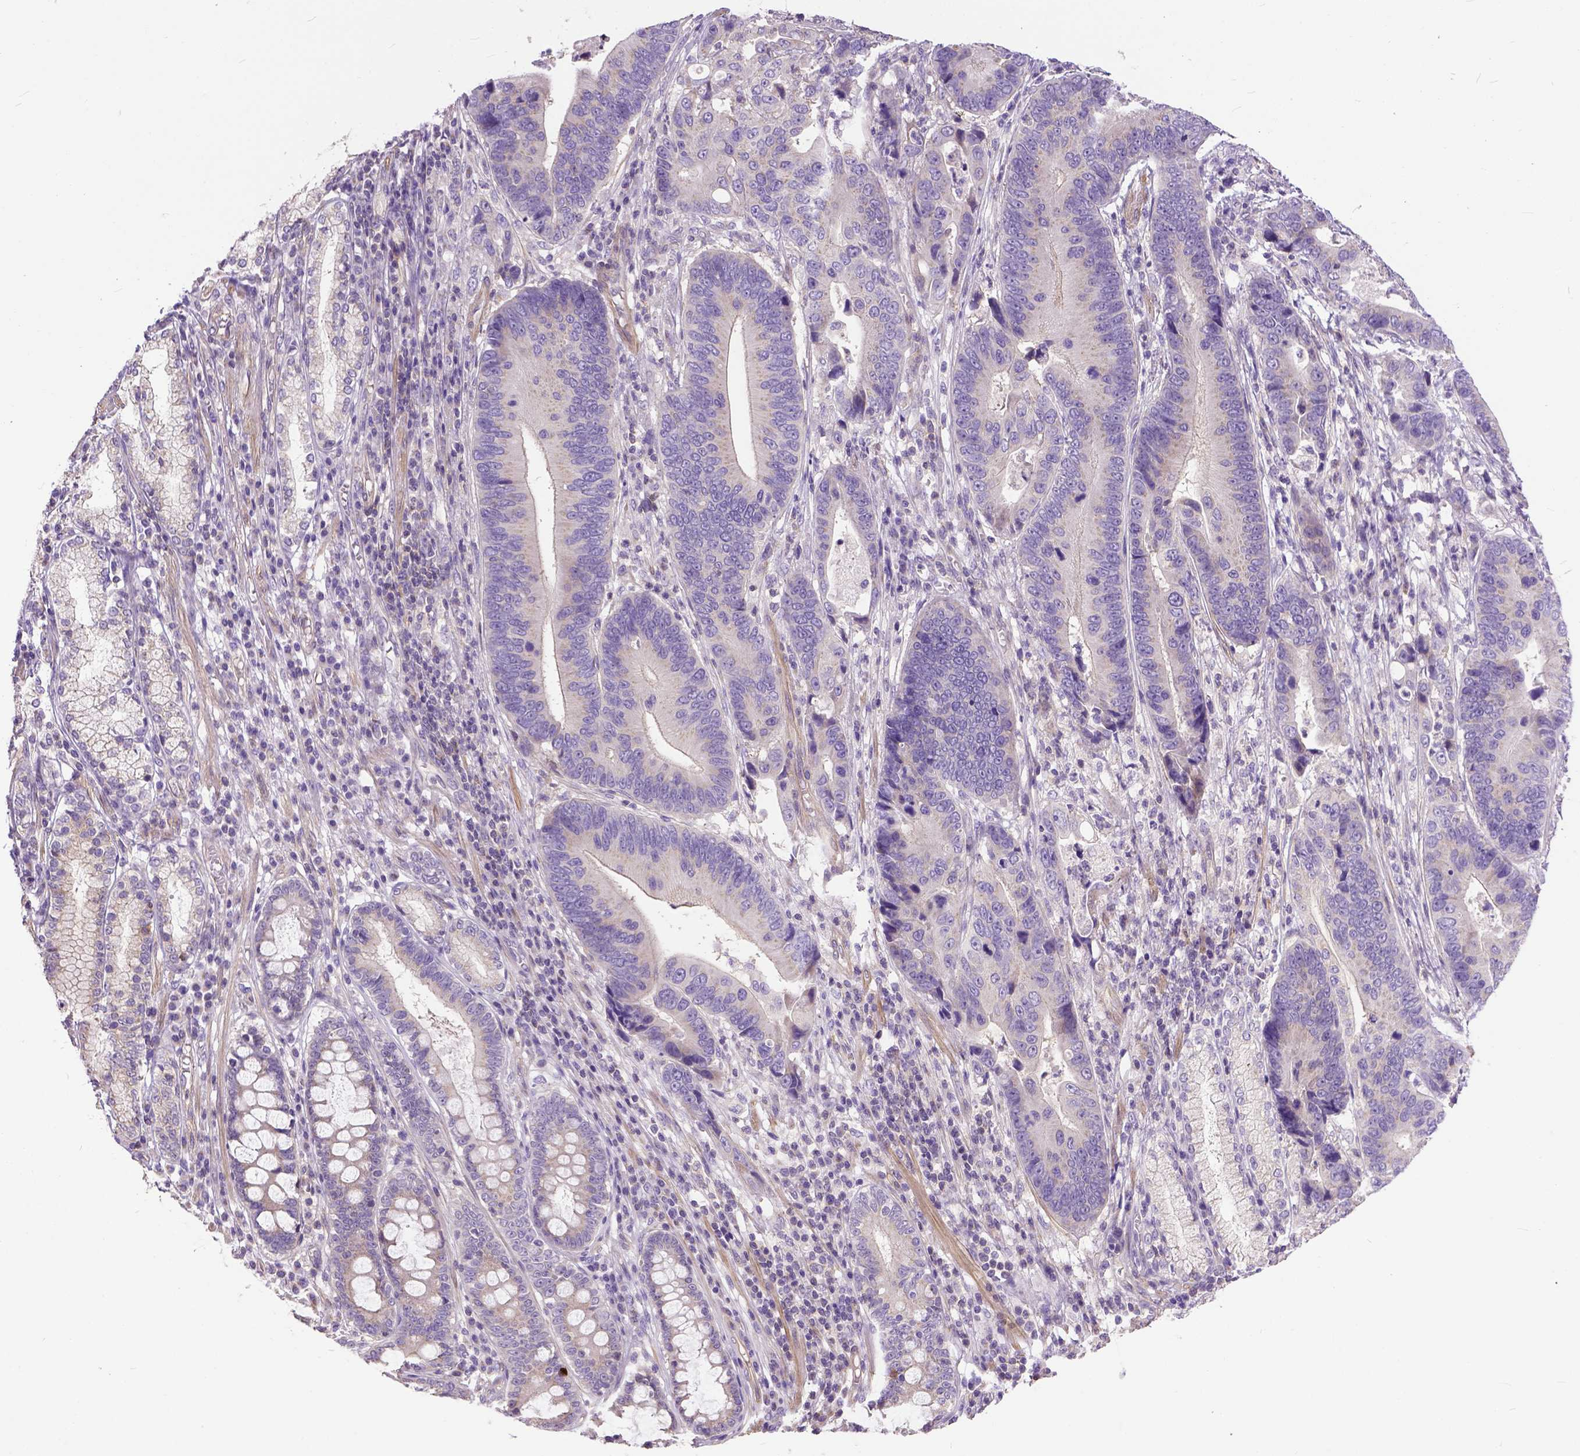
{"staining": {"intensity": "weak", "quantity": "<25%", "location": "cytoplasmic/membranous"}, "tissue": "stomach cancer", "cell_type": "Tumor cells", "image_type": "cancer", "snomed": [{"axis": "morphology", "description": "Adenocarcinoma, NOS"}, {"axis": "topography", "description": "Stomach"}], "caption": "An IHC histopathology image of stomach cancer is shown. There is no staining in tumor cells of stomach cancer.", "gene": "BANF2", "patient": {"sex": "male", "age": 84}}